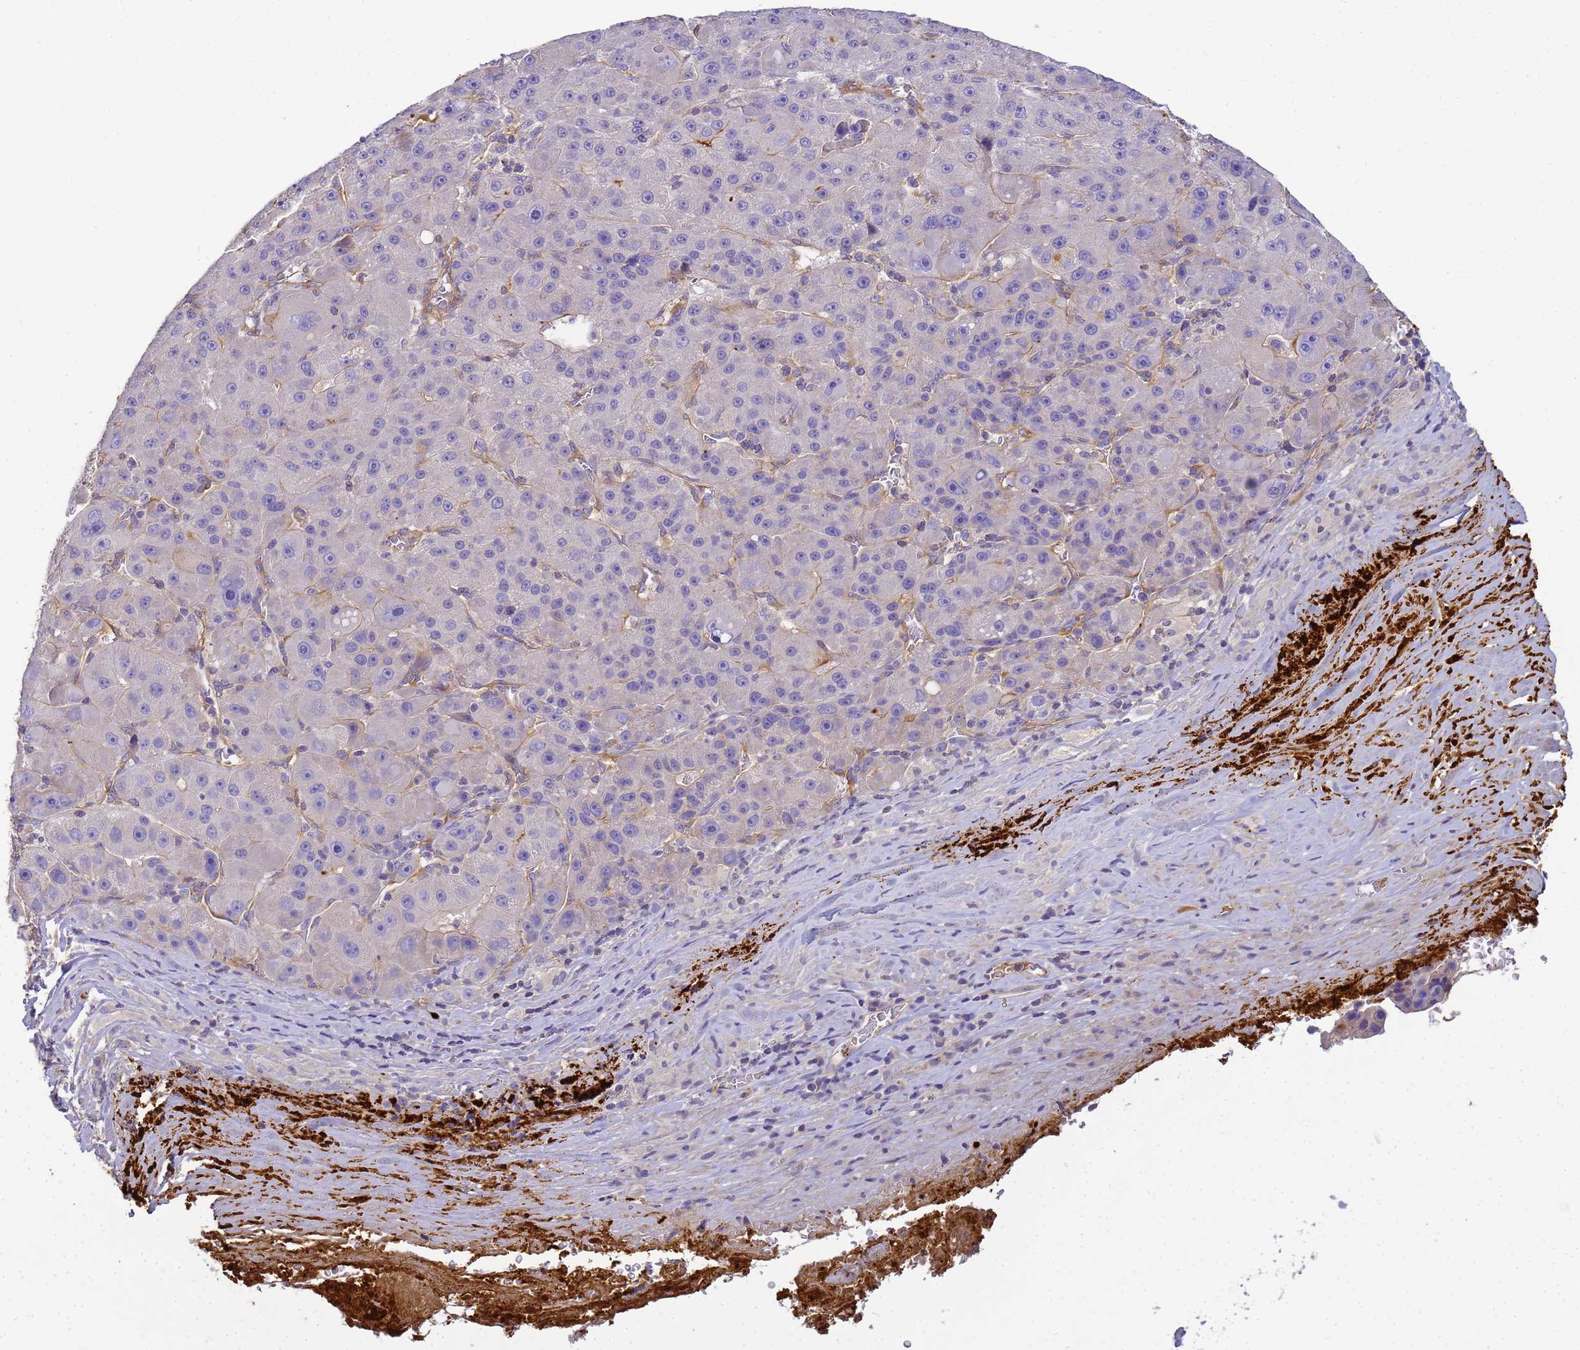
{"staining": {"intensity": "negative", "quantity": "none", "location": "none"}, "tissue": "liver cancer", "cell_type": "Tumor cells", "image_type": "cancer", "snomed": [{"axis": "morphology", "description": "Carcinoma, Hepatocellular, NOS"}, {"axis": "topography", "description": "Liver"}], "caption": "A high-resolution micrograph shows immunohistochemistry staining of hepatocellular carcinoma (liver), which demonstrates no significant positivity in tumor cells. Nuclei are stained in blue.", "gene": "MYL12A", "patient": {"sex": "male", "age": 76}}